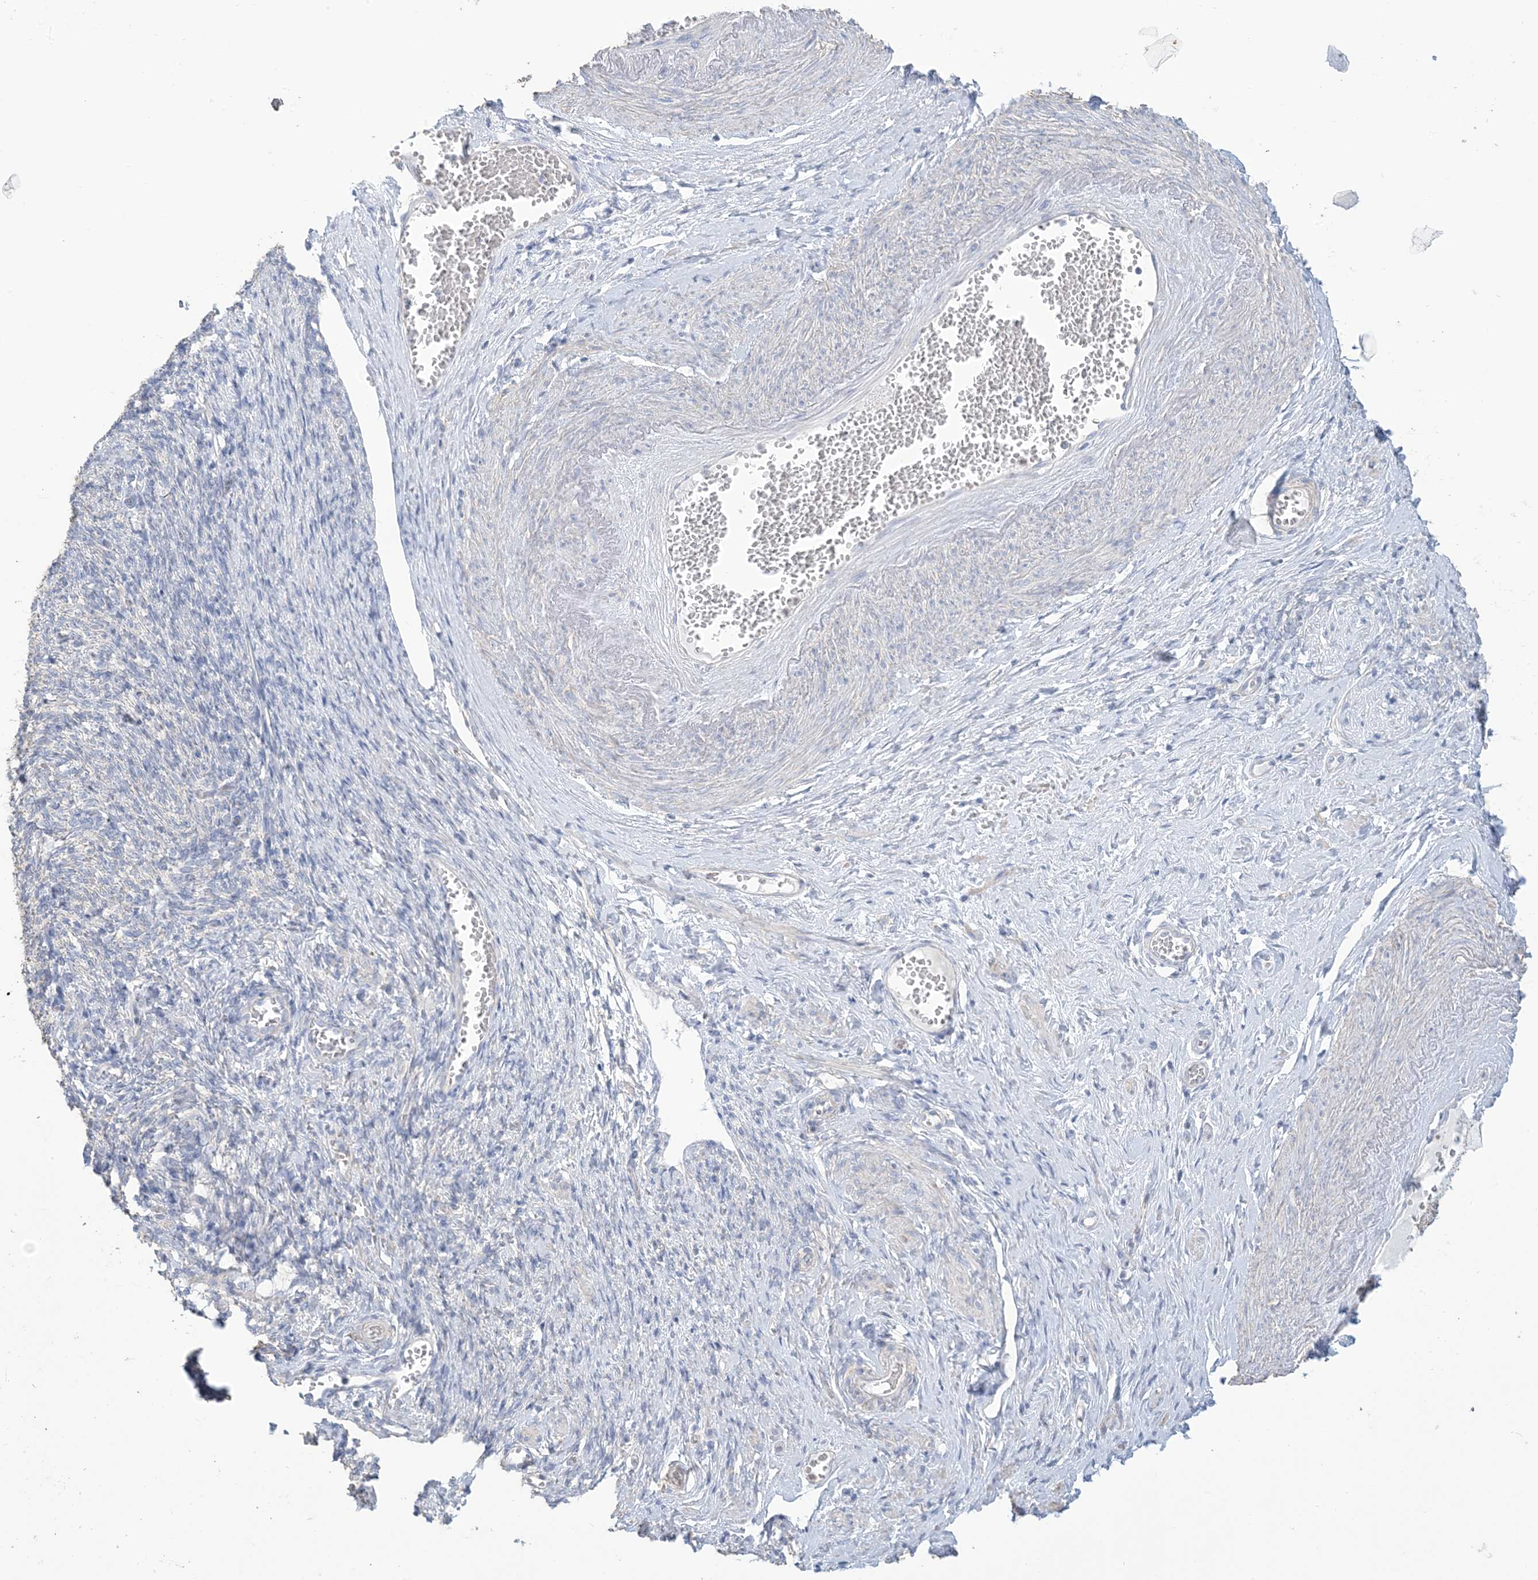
{"staining": {"intensity": "negative", "quantity": "none", "location": "none"}, "tissue": "adipose tissue", "cell_type": "Adipocytes", "image_type": "normal", "snomed": [{"axis": "morphology", "description": "Normal tissue, NOS"}, {"axis": "topography", "description": "Vascular tissue"}, {"axis": "topography", "description": "Fallopian tube"}, {"axis": "topography", "description": "Ovary"}], "caption": "Immunohistochemistry (IHC) histopathology image of benign adipose tissue stained for a protein (brown), which exhibits no expression in adipocytes.", "gene": "MTHFD2L", "patient": {"sex": "female", "age": 67}}